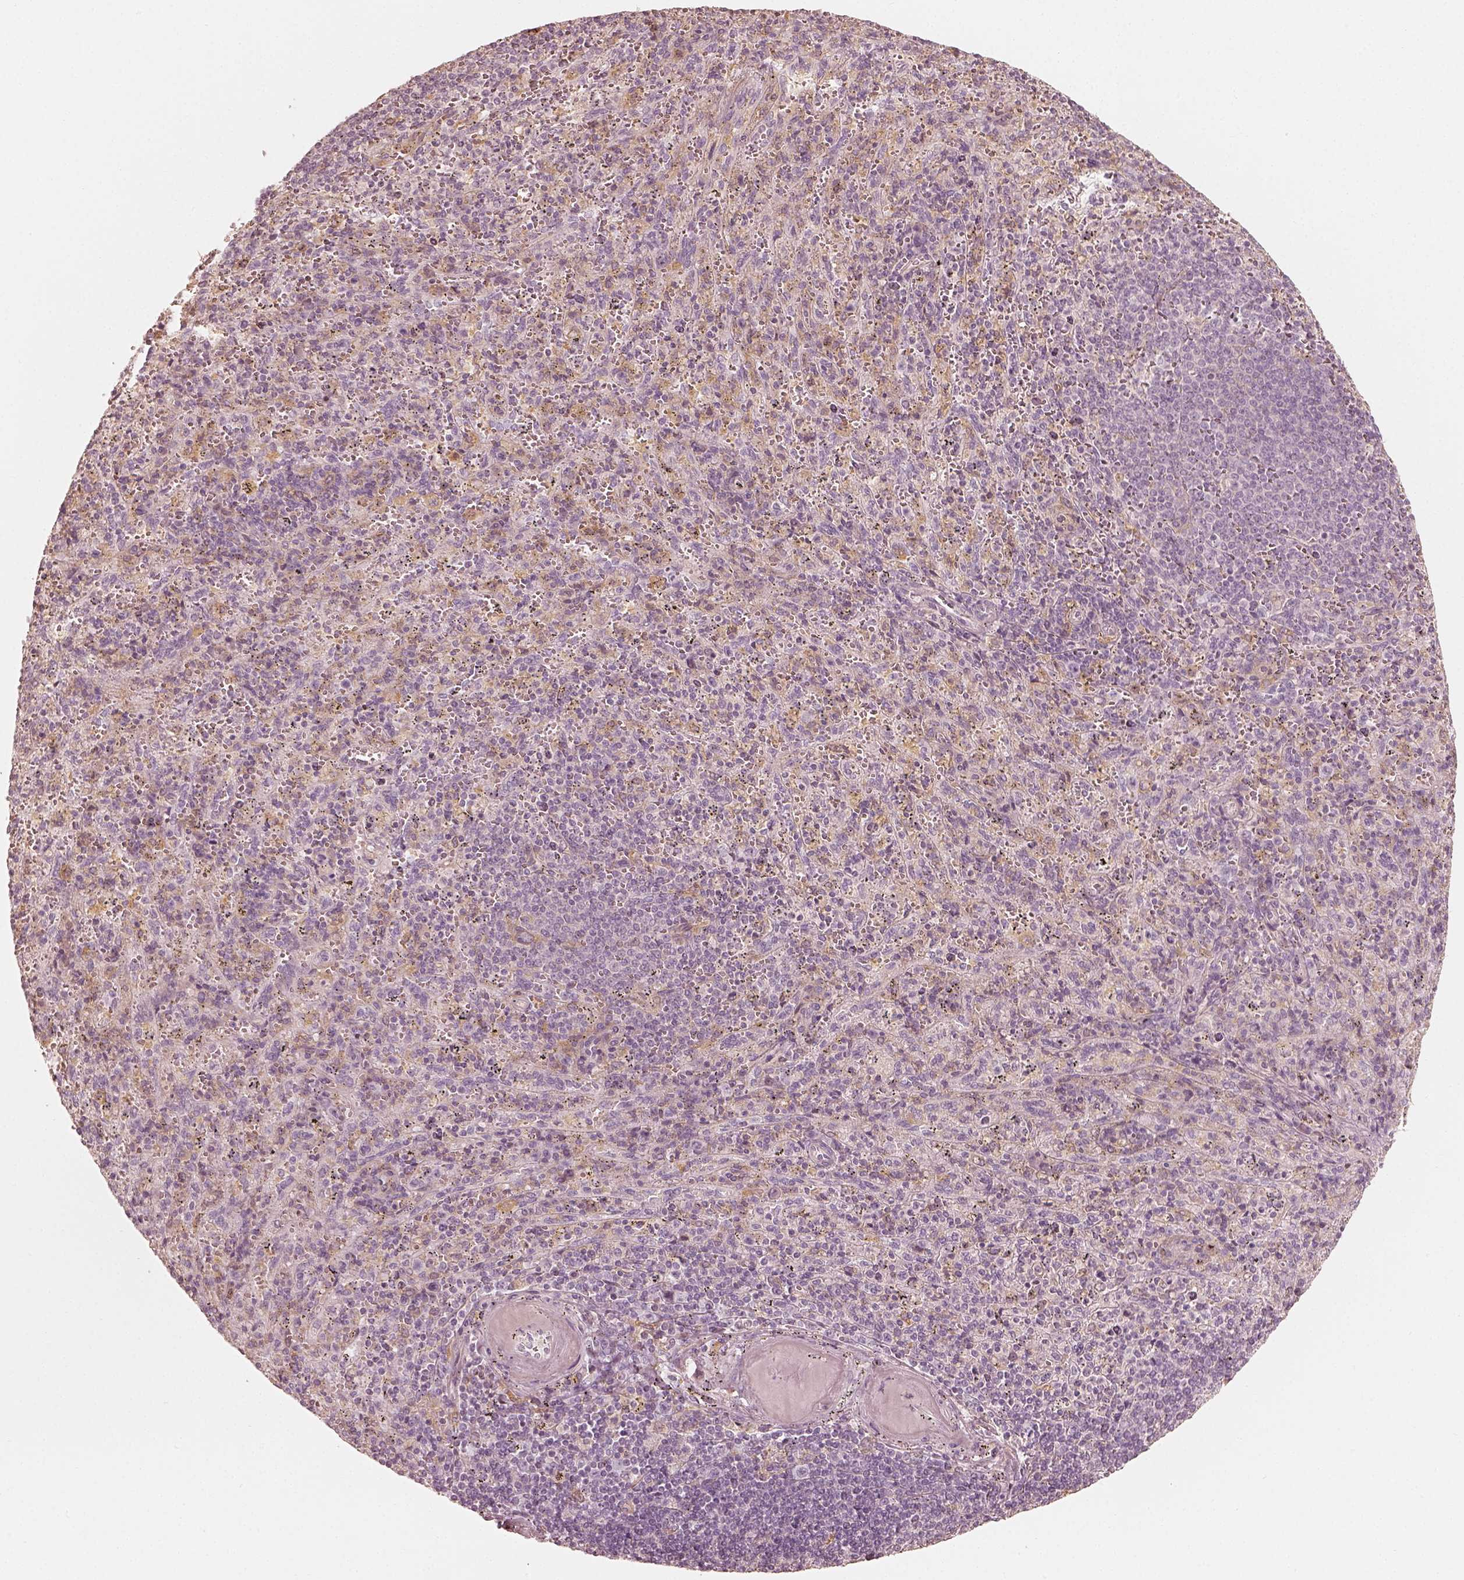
{"staining": {"intensity": "negative", "quantity": "none", "location": "none"}, "tissue": "spleen", "cell_type": "Cells in red pulp", "image_type": "normal", "snomed": [{"axis": "morphology", "description": "Normal tissue, NOS"}, {"axis": "topography", "description": "Spleen"}], "caption": "Immunohistochemistry (IHC) photomicrograph of unremarkable spleen stained for a protein (brown), which reveals no staining in cells in red pulp. (DAB IHC with hematoxylin counter stain).", "gene": "FMNL2", "patient": {"sex": "male", "age": 57}}